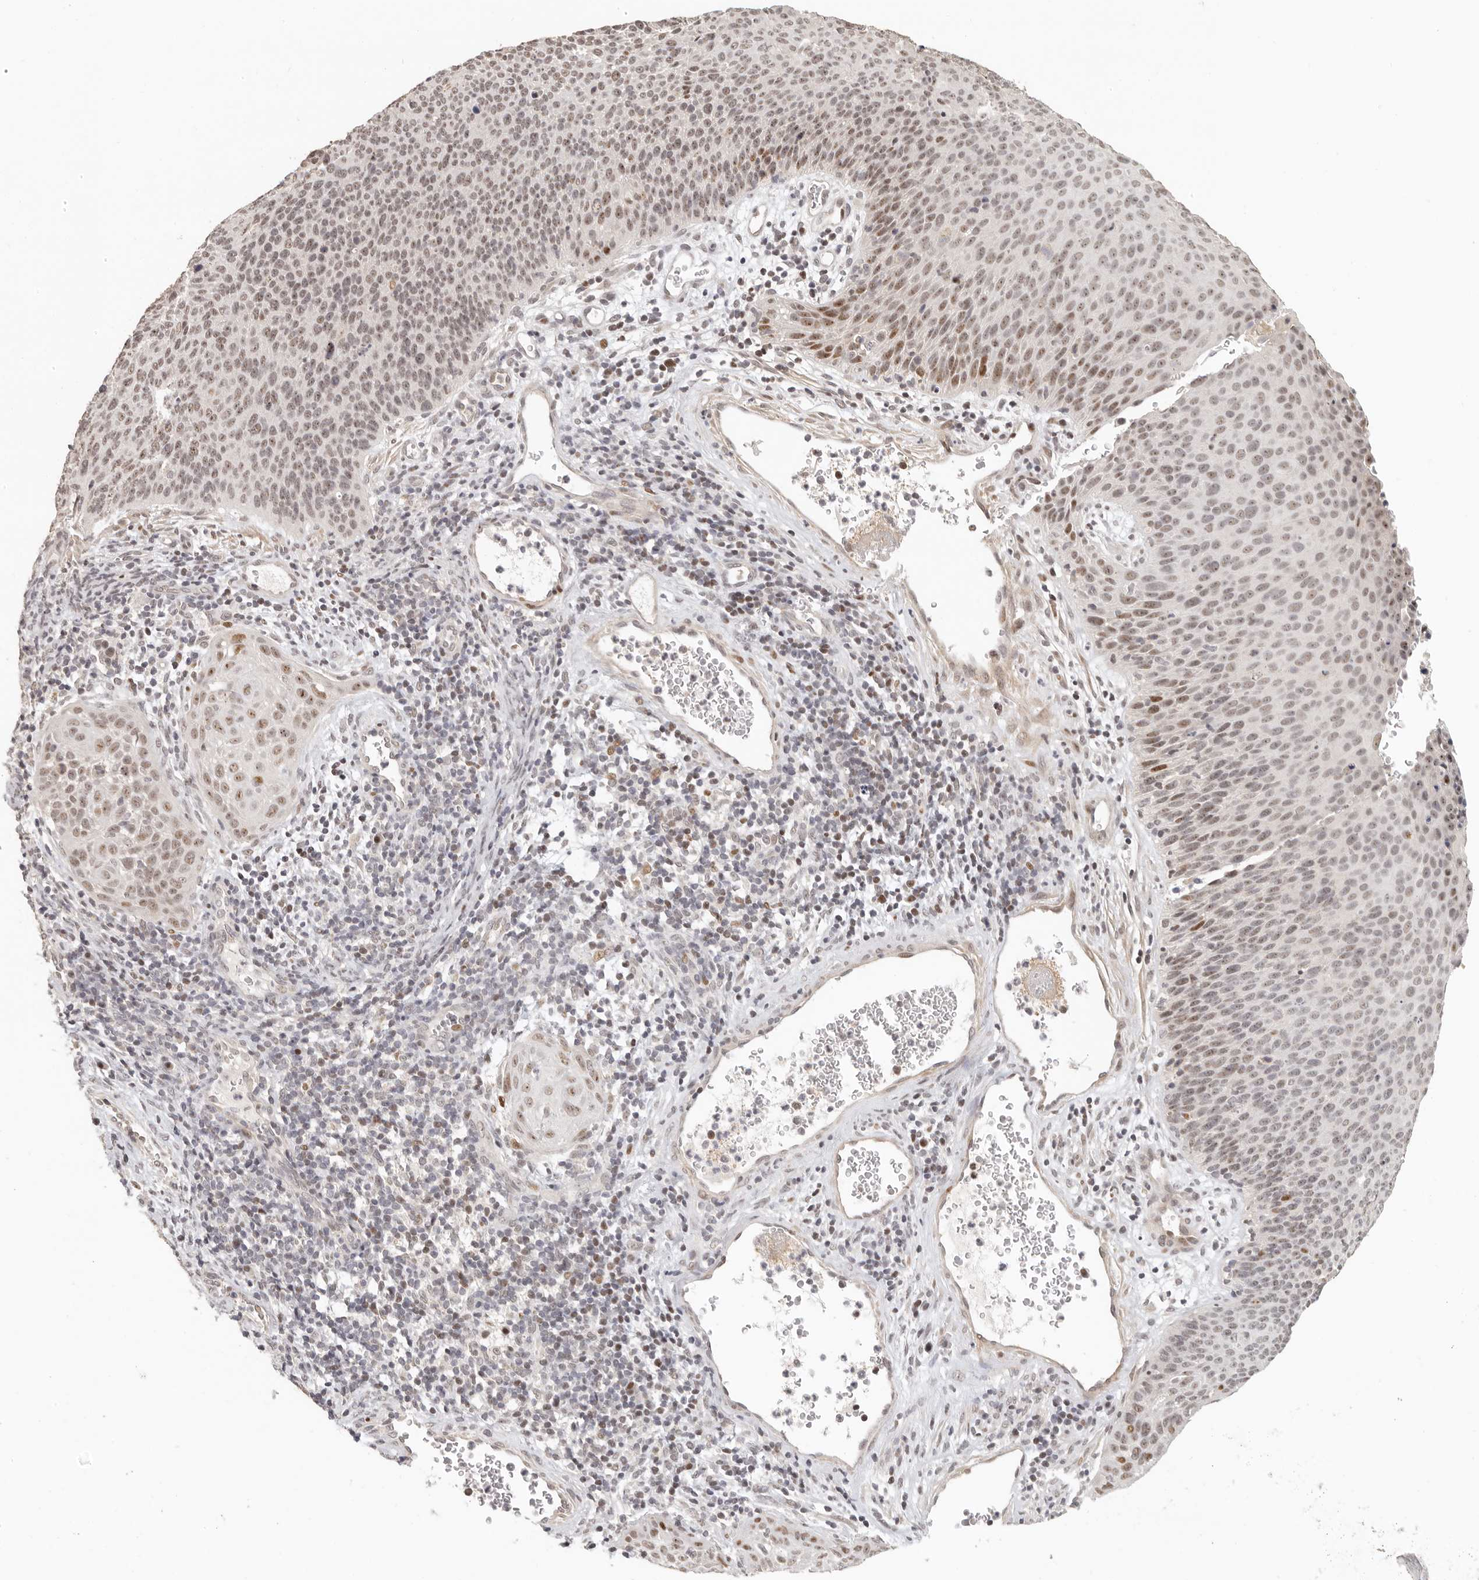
{"staining": {"intensity": "weak", "quantity": ">75%", "location": "nuclear"}, "tissue": "cervical cancer", "cell_type": "Tumor cells", "image_type": "cancer", "snomed": [{"axis": "morphology", "description": "Squamous cell carcinoma, NOS"}, {"axis": "topography", "description": "Cervix"}], "caption": "Tumor cells reveal weak nuclear staining in approximately >75% of cells in cervical cancer (squamous cell carcinoma).", "gene": "GPBP1L1", "patient": {"sex": "female", "age": 55}}